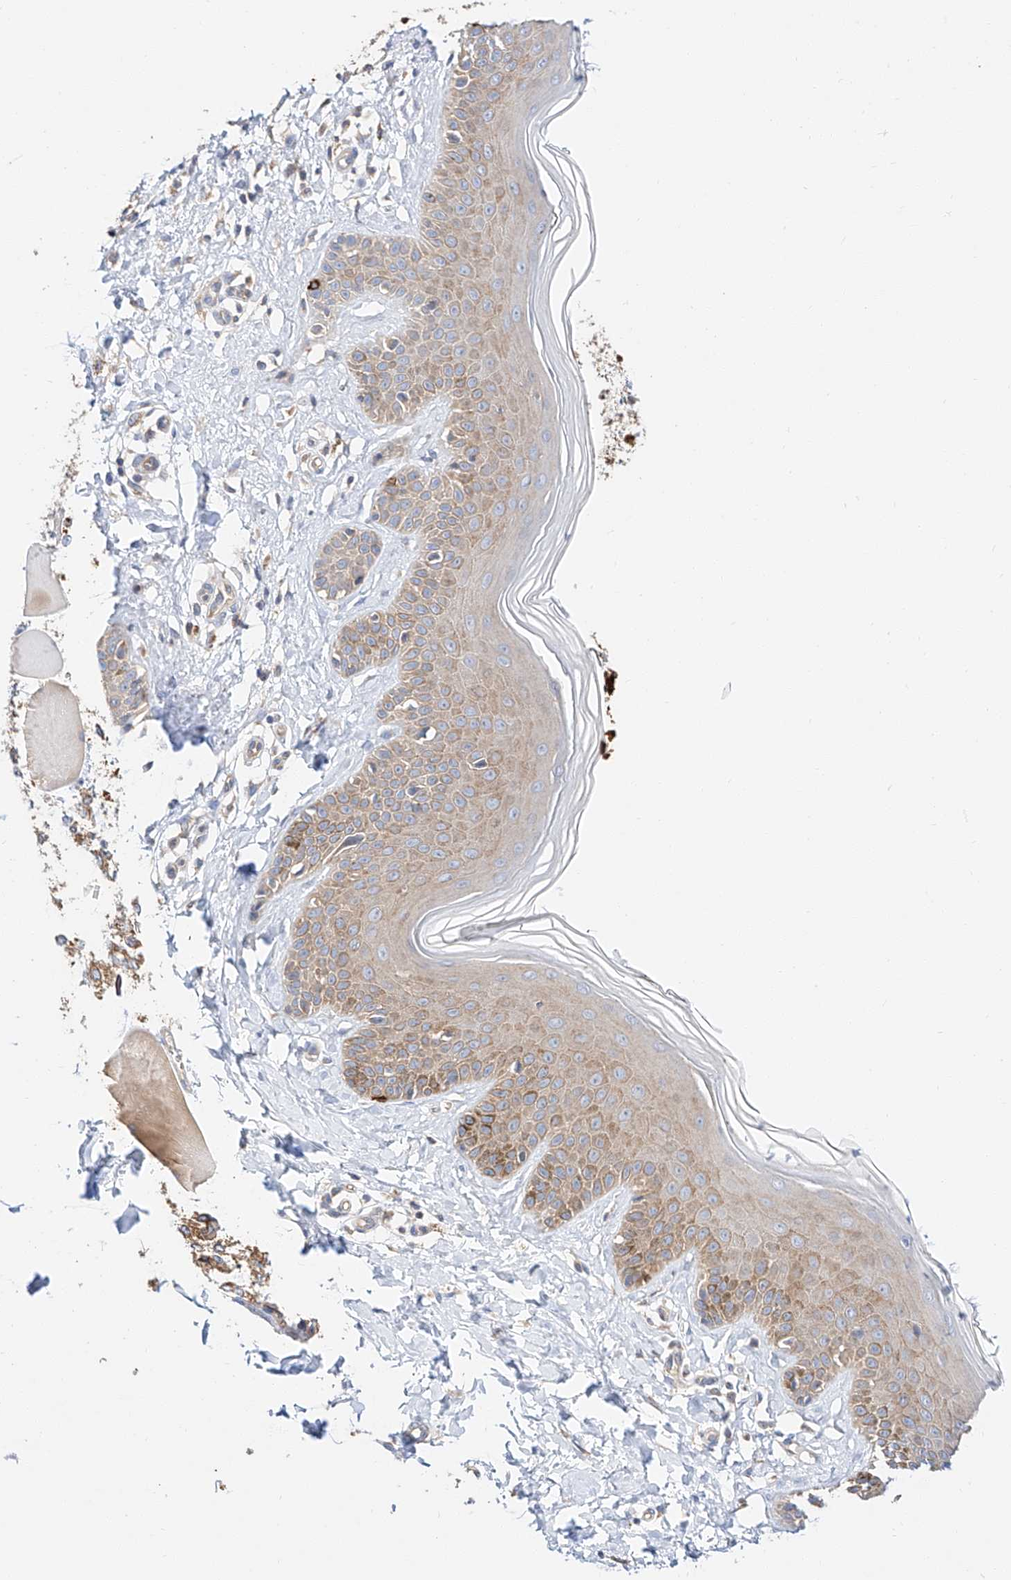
{"staining": {"intensity": "negative", "quantity": "none", "location": "none"}, "tissue": "skin", "cell_type": "Fibroblasts", "image_type": "normal", "snomed": [{"axis": "morphology", "description": "Normal tissue, NOS"}, {"axis": "topography", "description": "Skin"}], "caption": "Immunohistochemistry (IHC) of unremarkable human skin displays no staining in fibroblasts.", "gene": "GLMN", "patient": {"sex": "male", "age": 52}}